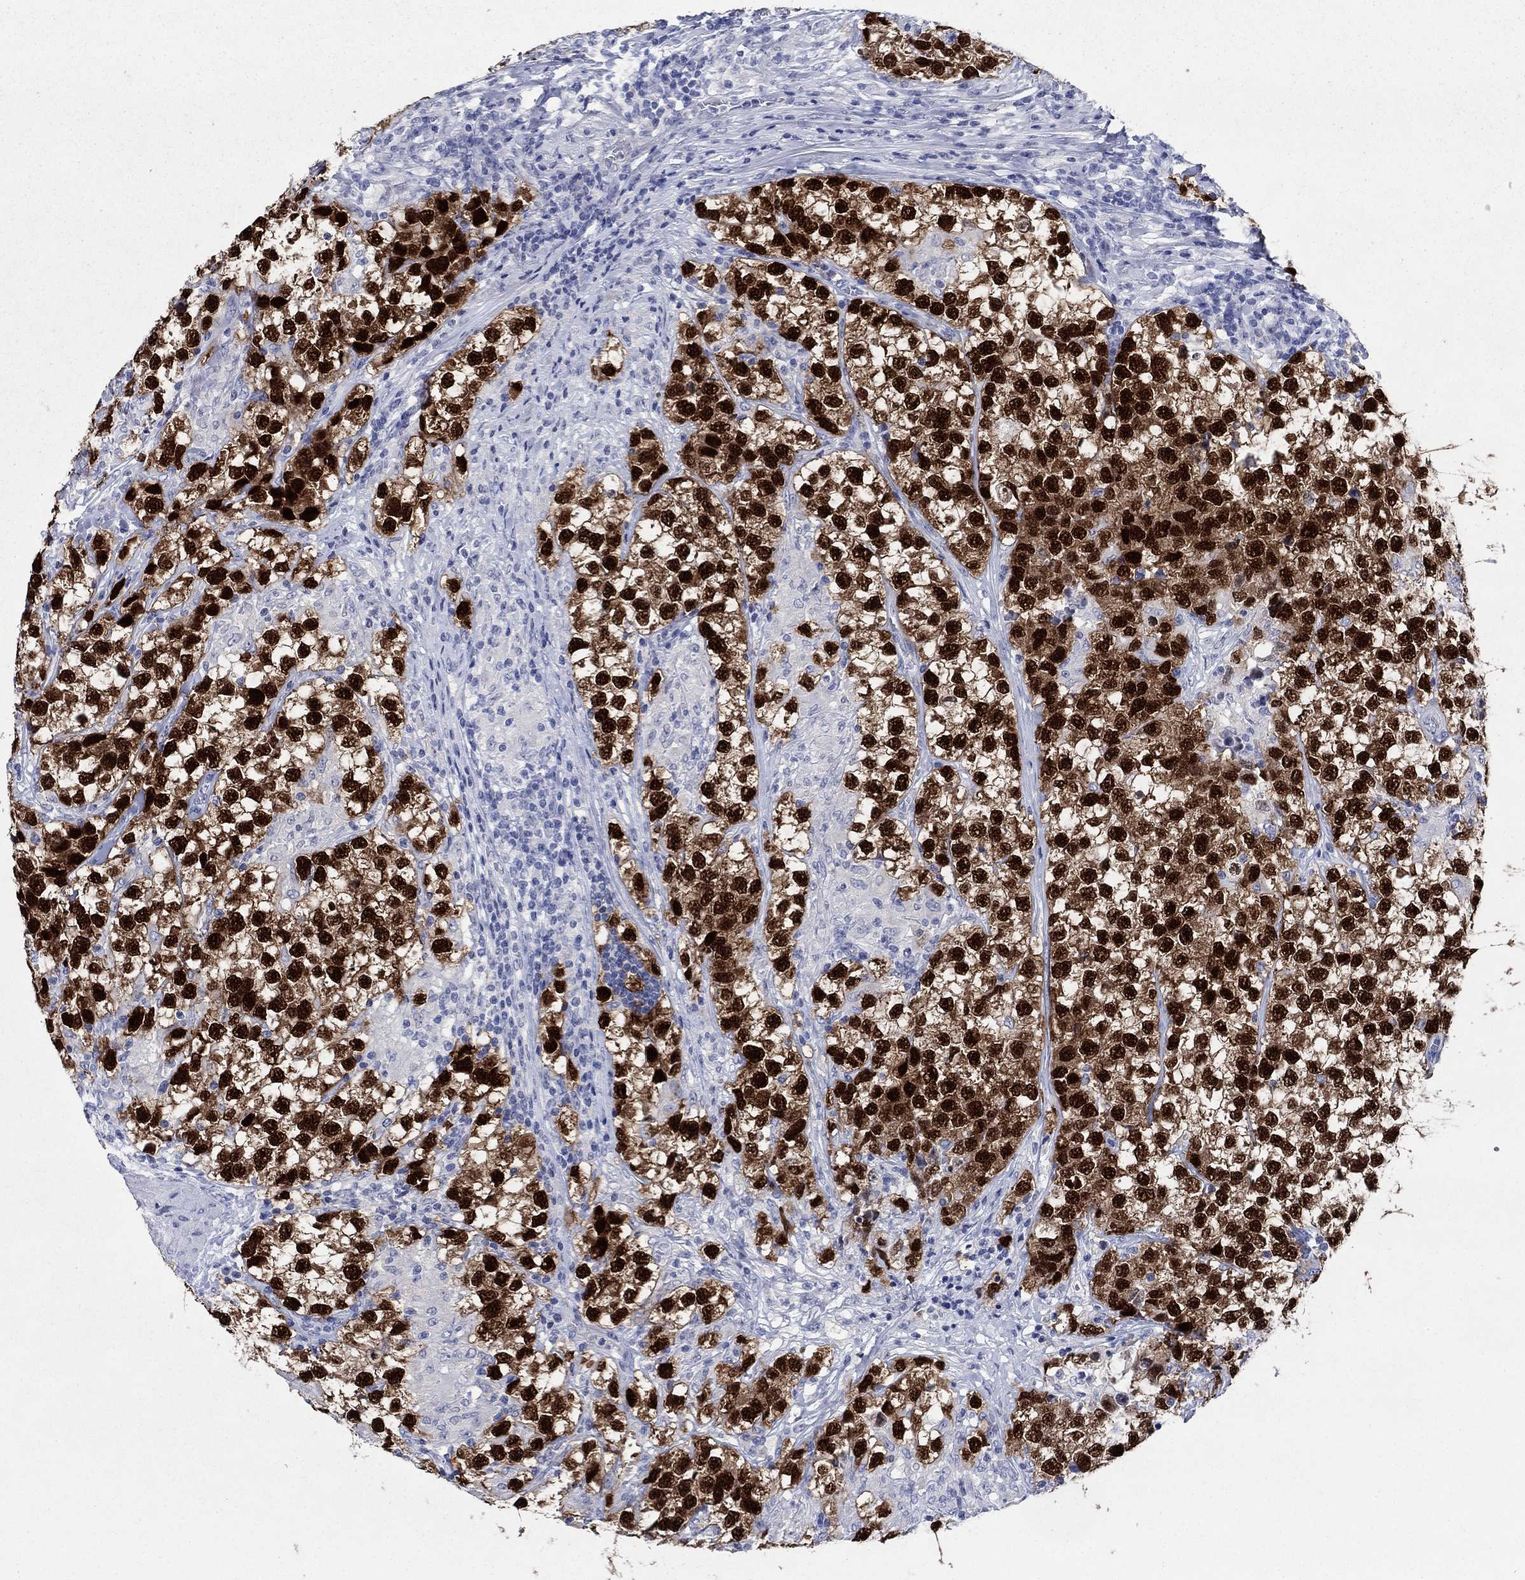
{"staining": {"intensity": "strong", "quantity": ">75%", "location": "cytoplasmic/membranous,nuclear"}, "tissue": "testis cancer", "cell_type": "Tumor cells", "image_type": "cancer", "snomed": [{"axis": "morphology", "description": "Seminoma, NOS"}, {"axis": "topography", "description": "Testis"}], "caption": "About >75% of tumor cells in testis cancer (seminoma) demonstrate strong cytoplasmic/membranous and nuclear protein positivity as visualized by brown immunohistochemical staining.", "gene": "POU5F1", "patient": {"sex": "male", "age": 46}}